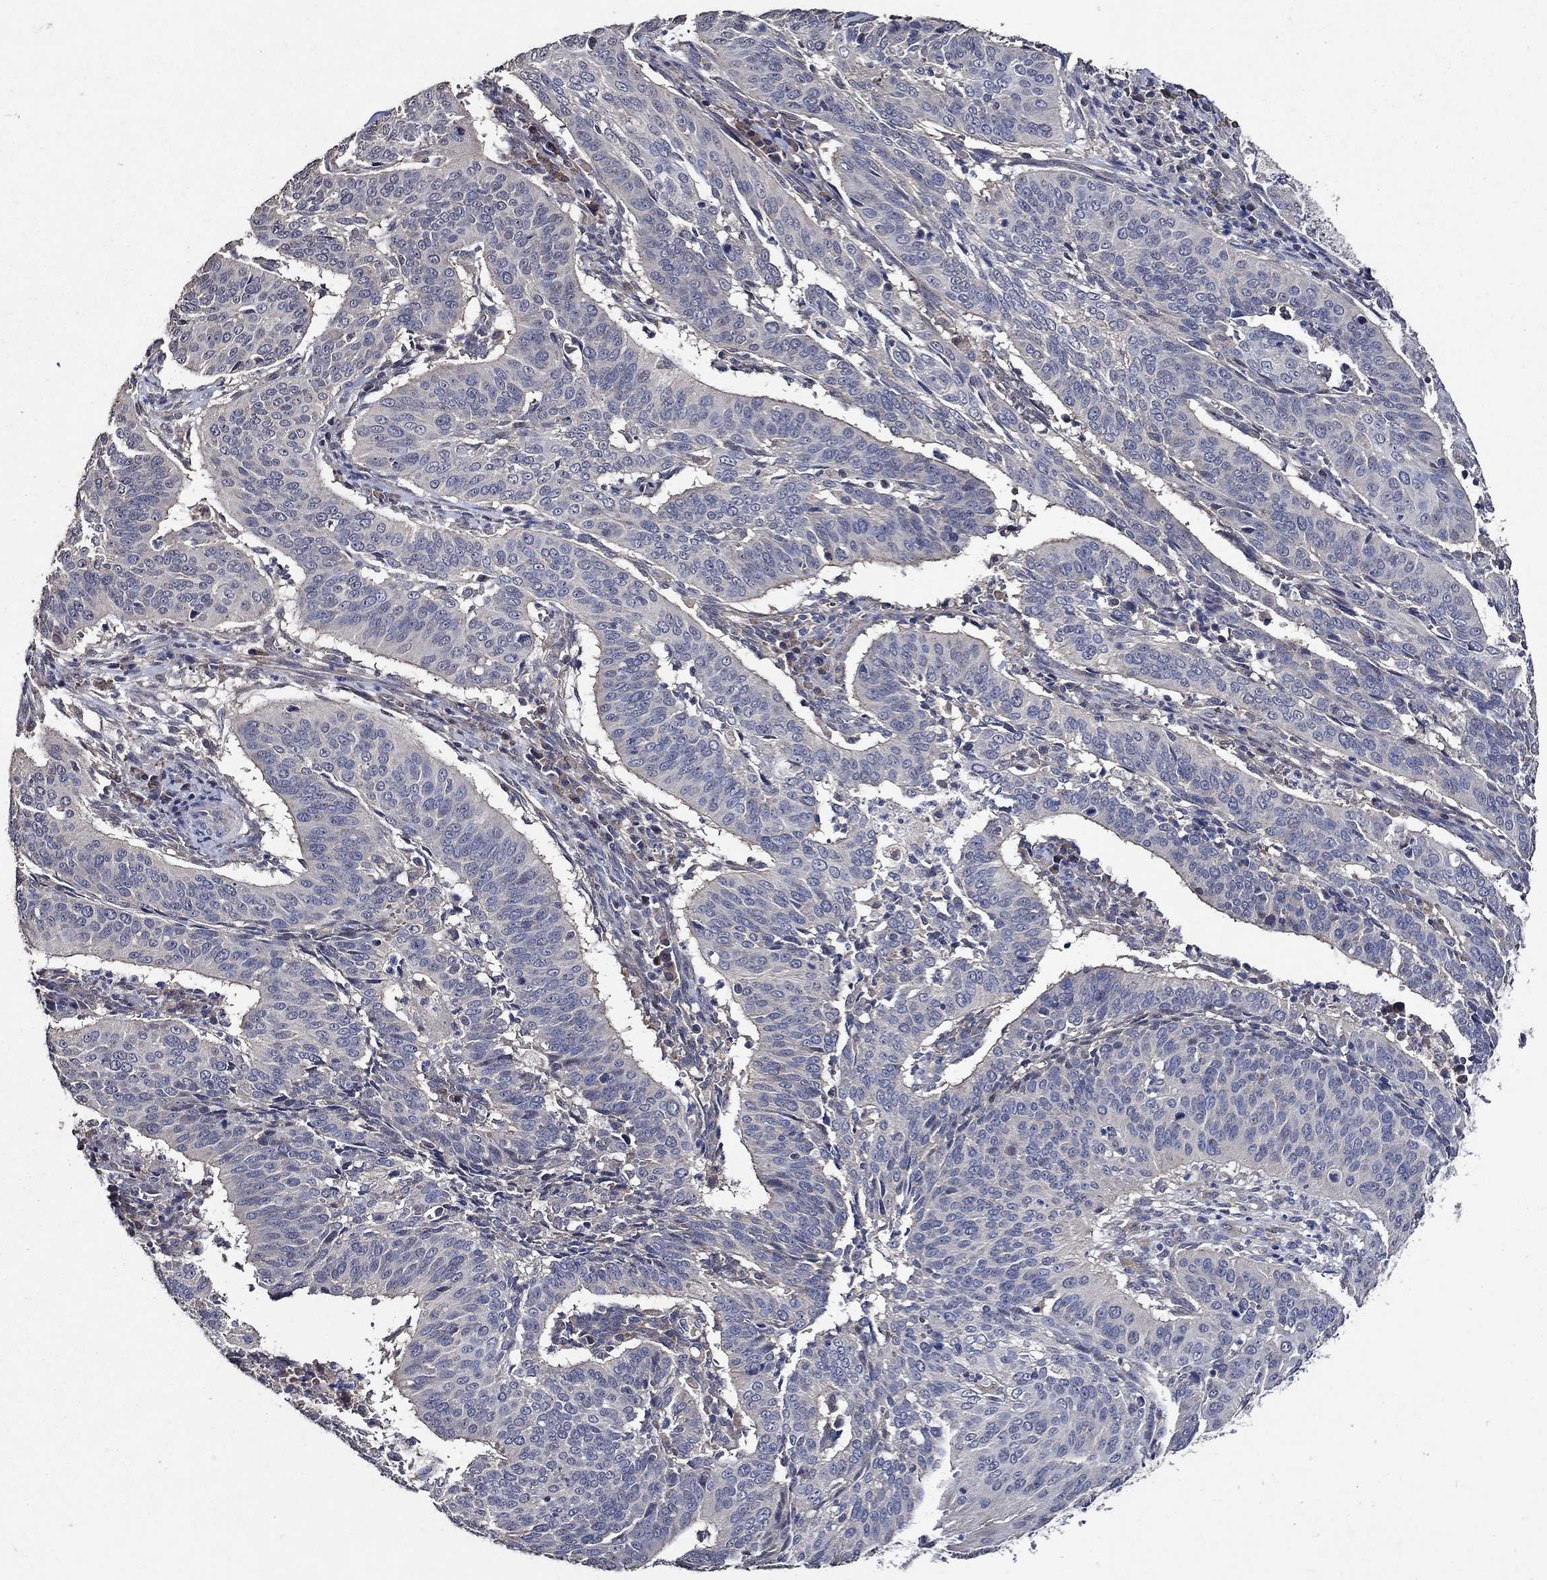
{"staining": {"intensity": "negative", "quantity": "none", "location": "none"}, "tissue": "cervical cancer", "cell_type": "Tumor cells", "image_type": "cancer", "snomed": [{"axis": "morphology", "description": "Normal tissue, NOS"}, {"axis": "morphology", "description": "Squamous cell carcinoma, NOS"}, {"axis": "topography", "description": "Cervix"}], "caption": "Histopathology image shows no significant protein positivity in tumor cells of cervical cancer.", "gene": "HAP1", "patient": {"sex": "female", "age": 39}}